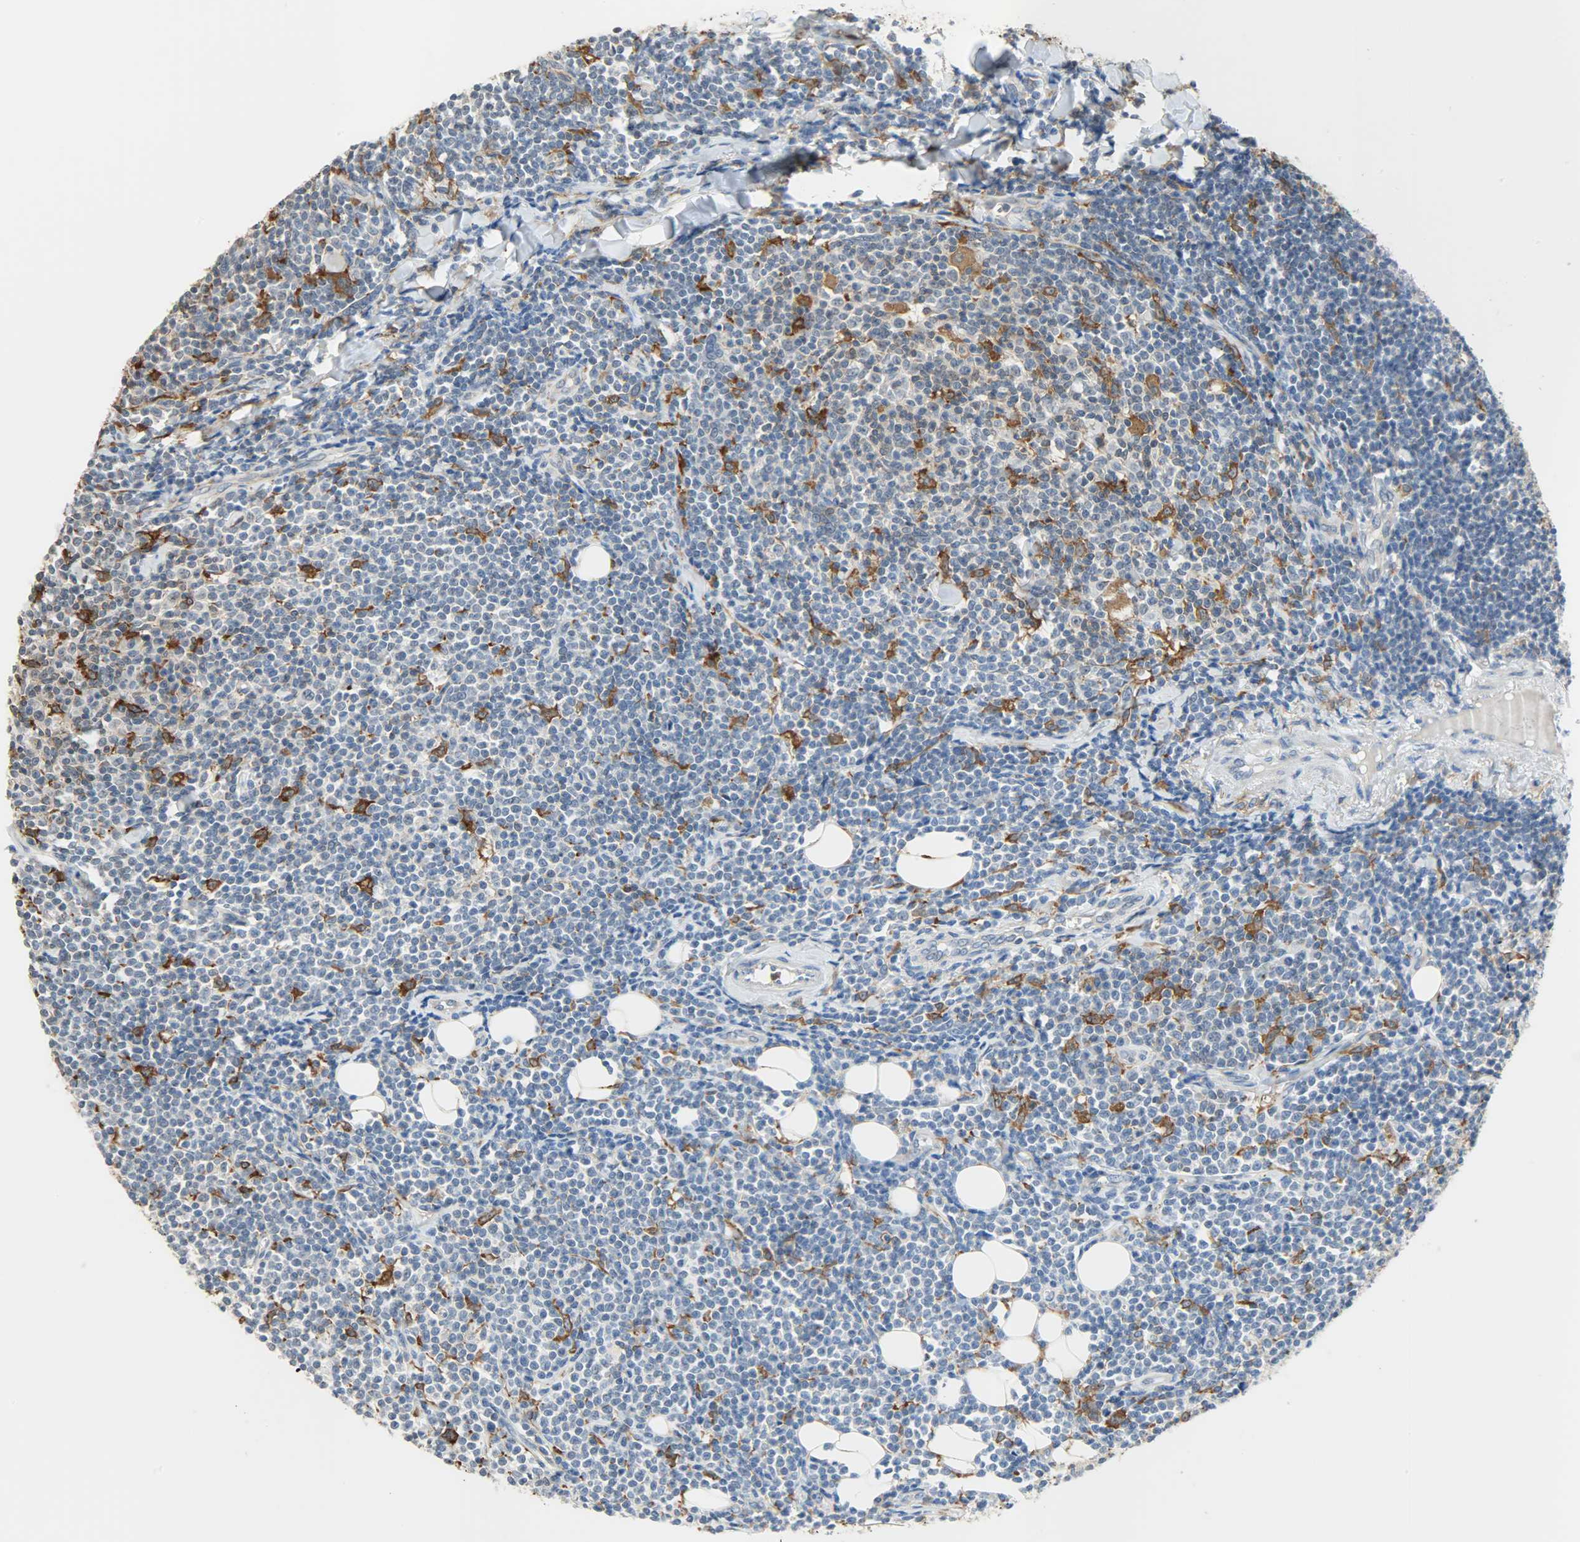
{"staining": {"intensity": "negative", "quantity": "none", "location": "none"}, "tissue": "lymphoma", "cell_type": "Tumor cells", "image_type": "cancer", "snomed": [{"axis": "morphology", "description": "Malignant lymphoma, non-Hodgkin's type, Low grade"}, {"axis": "topography", "description": "Soft tissue"}], "caption": "The image demonstrates no significant positivity in tumor cells of lymphoma.", "gene": "SKAP2", "patient": {"sex": "male", "age": 92}}